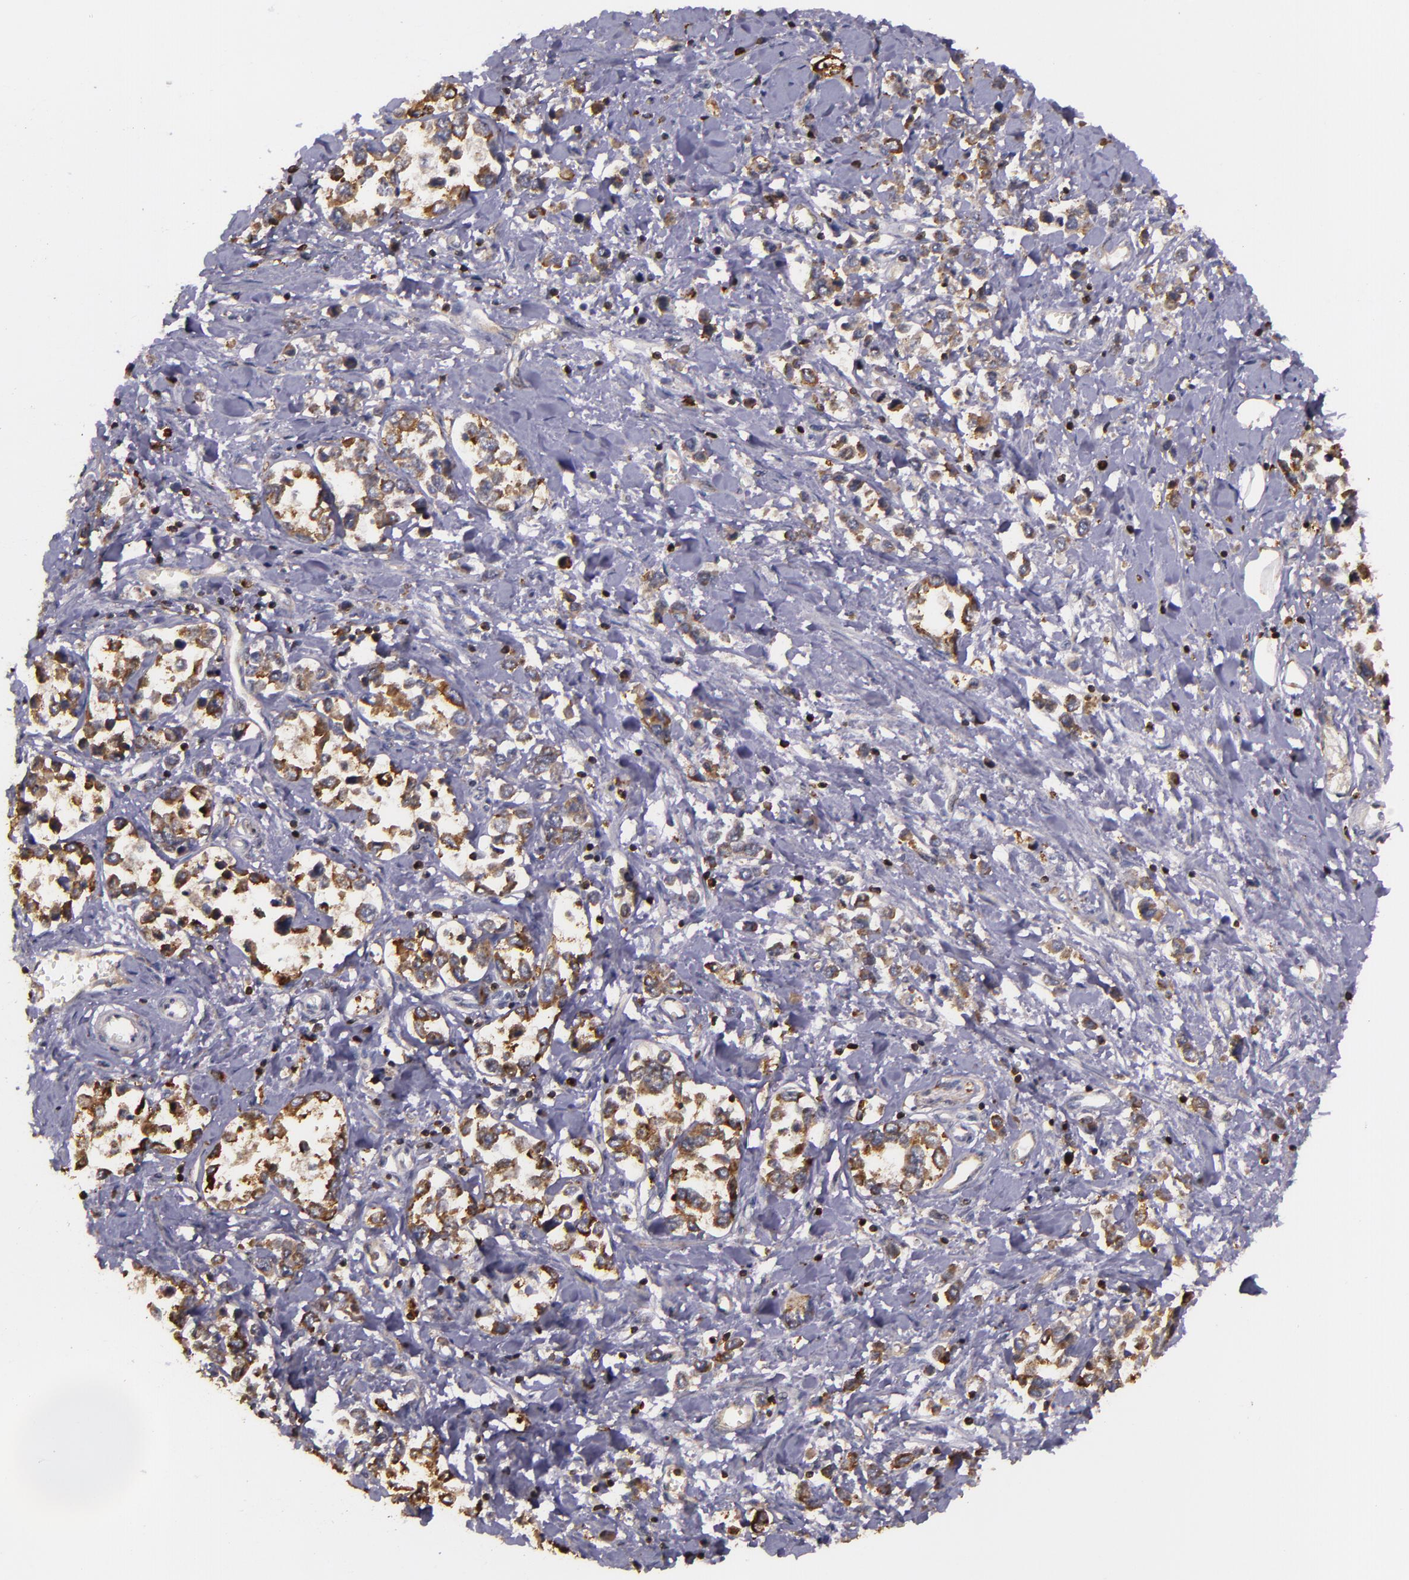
{"staining": {"intensity": "moderate", "quantity": ">75%", "location": "cytoplasmic/membranous"}, "tissue": "stomach cancer", "cell_type": "Tumor cells", "image_type": "cancer", "snomed": [{"axis": "morphology", "description": "Adenocarcinoma, NOS"}, {"axis": "topography", "description": "Stomach, upper"}], "caption": "About >75% of tumor cells in stomach cancer exhibit moderate cytoplasmic/membranous protein expression as visualized by brown immunohistochemical staining.", "gene": "SLC9A3R1", "patient": {"sex": "male", "age": 76}}